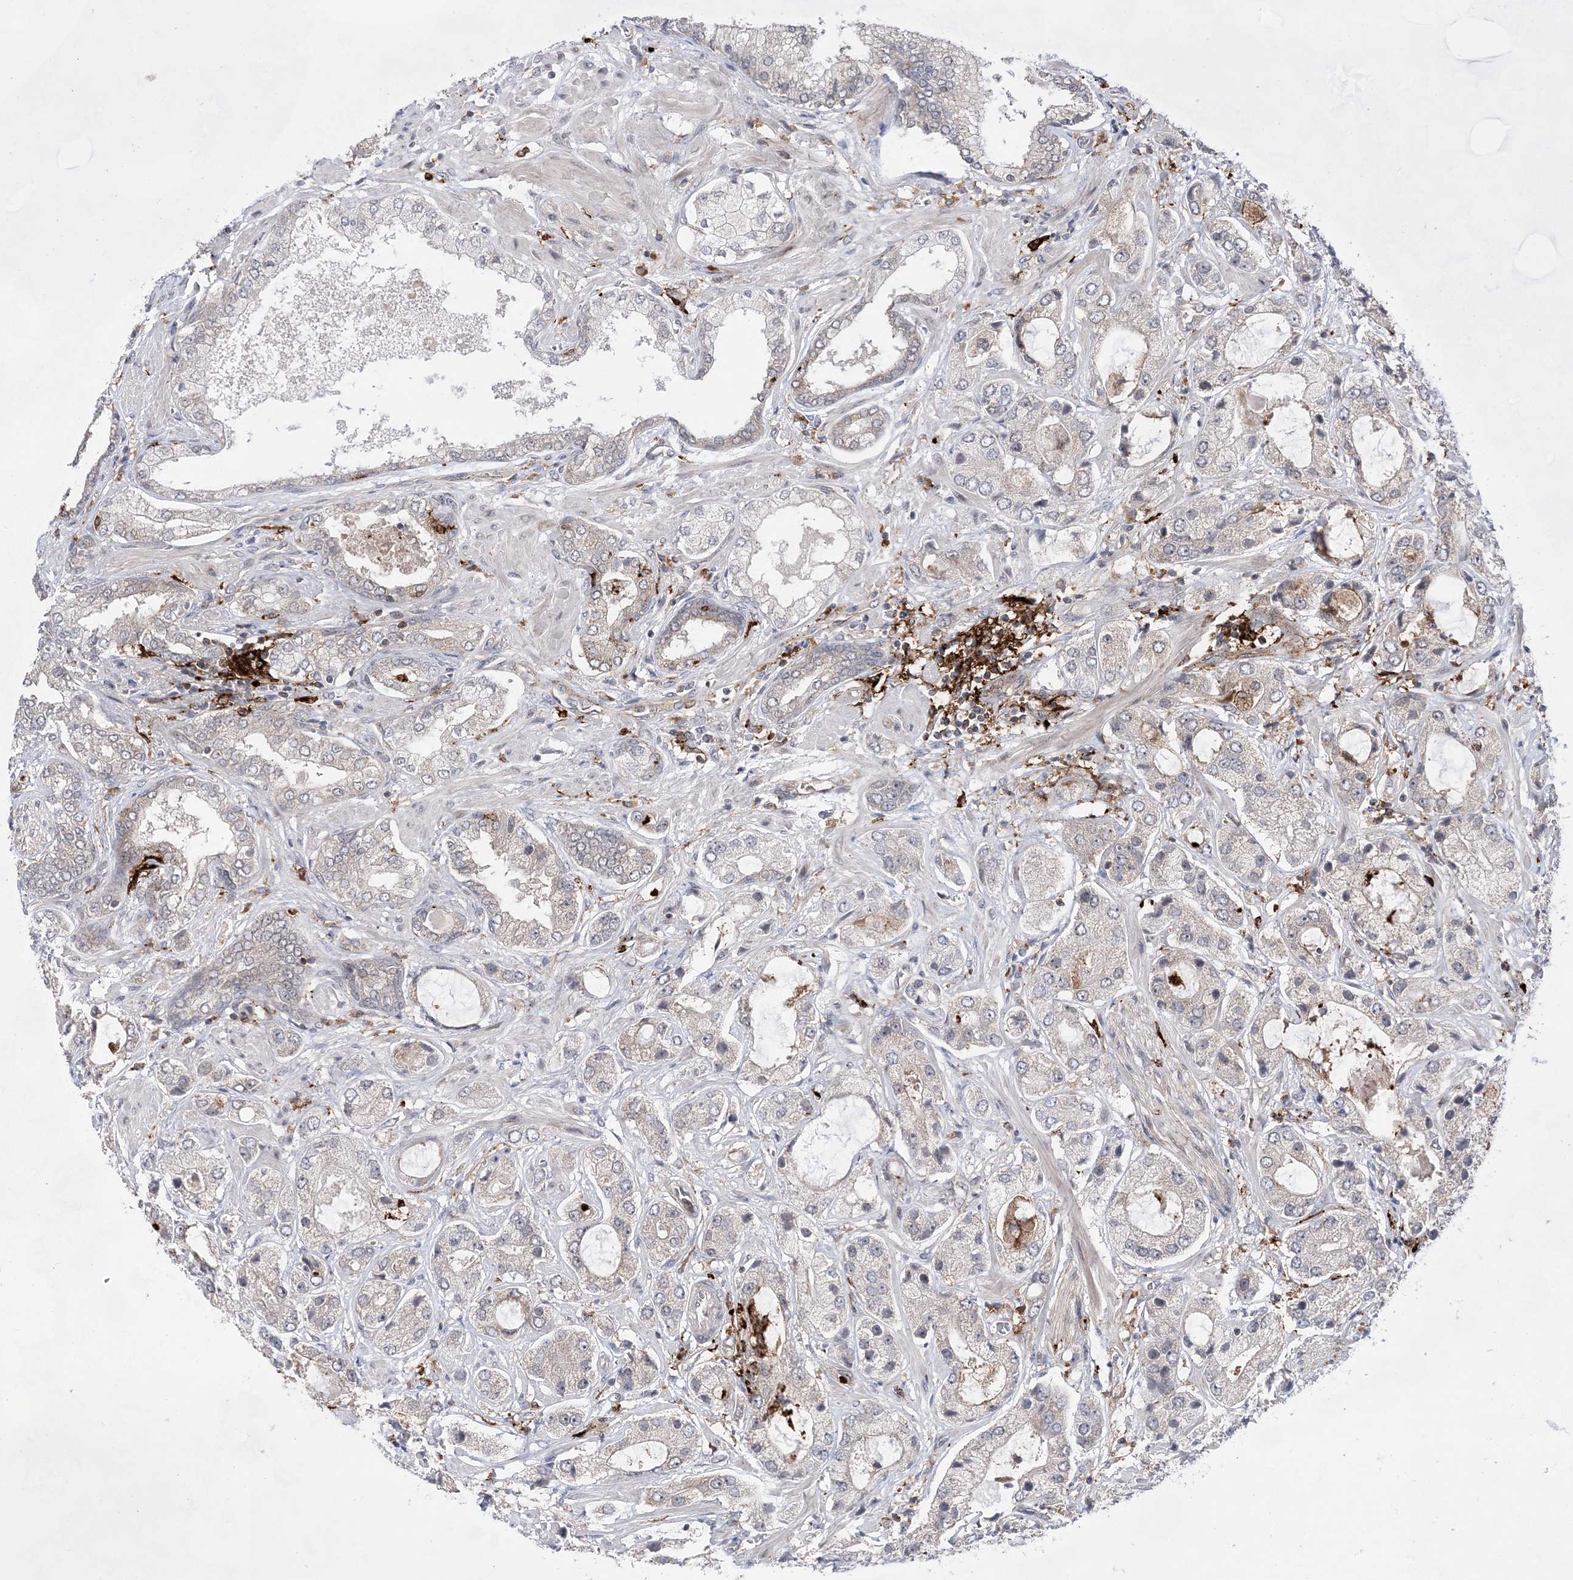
{"staining": {"intensity": "negative", "quantity": "none", "location": "none"}, "tissue": "prostate cancer", "cell_type": "Tumor cells", "image_type": "cancer", "snomed": [{"axis": "morphology", "description": "Adenocarcinoma, High grade"}, {"axis": "topography", "description": "Prostate"}], "caption": "A photomicrograph of prostate cancer stained for a protein shows no brown staining in tumor cells.", "gene": "ANAPC15", "patient": {"sex": "male", "age": 59}}